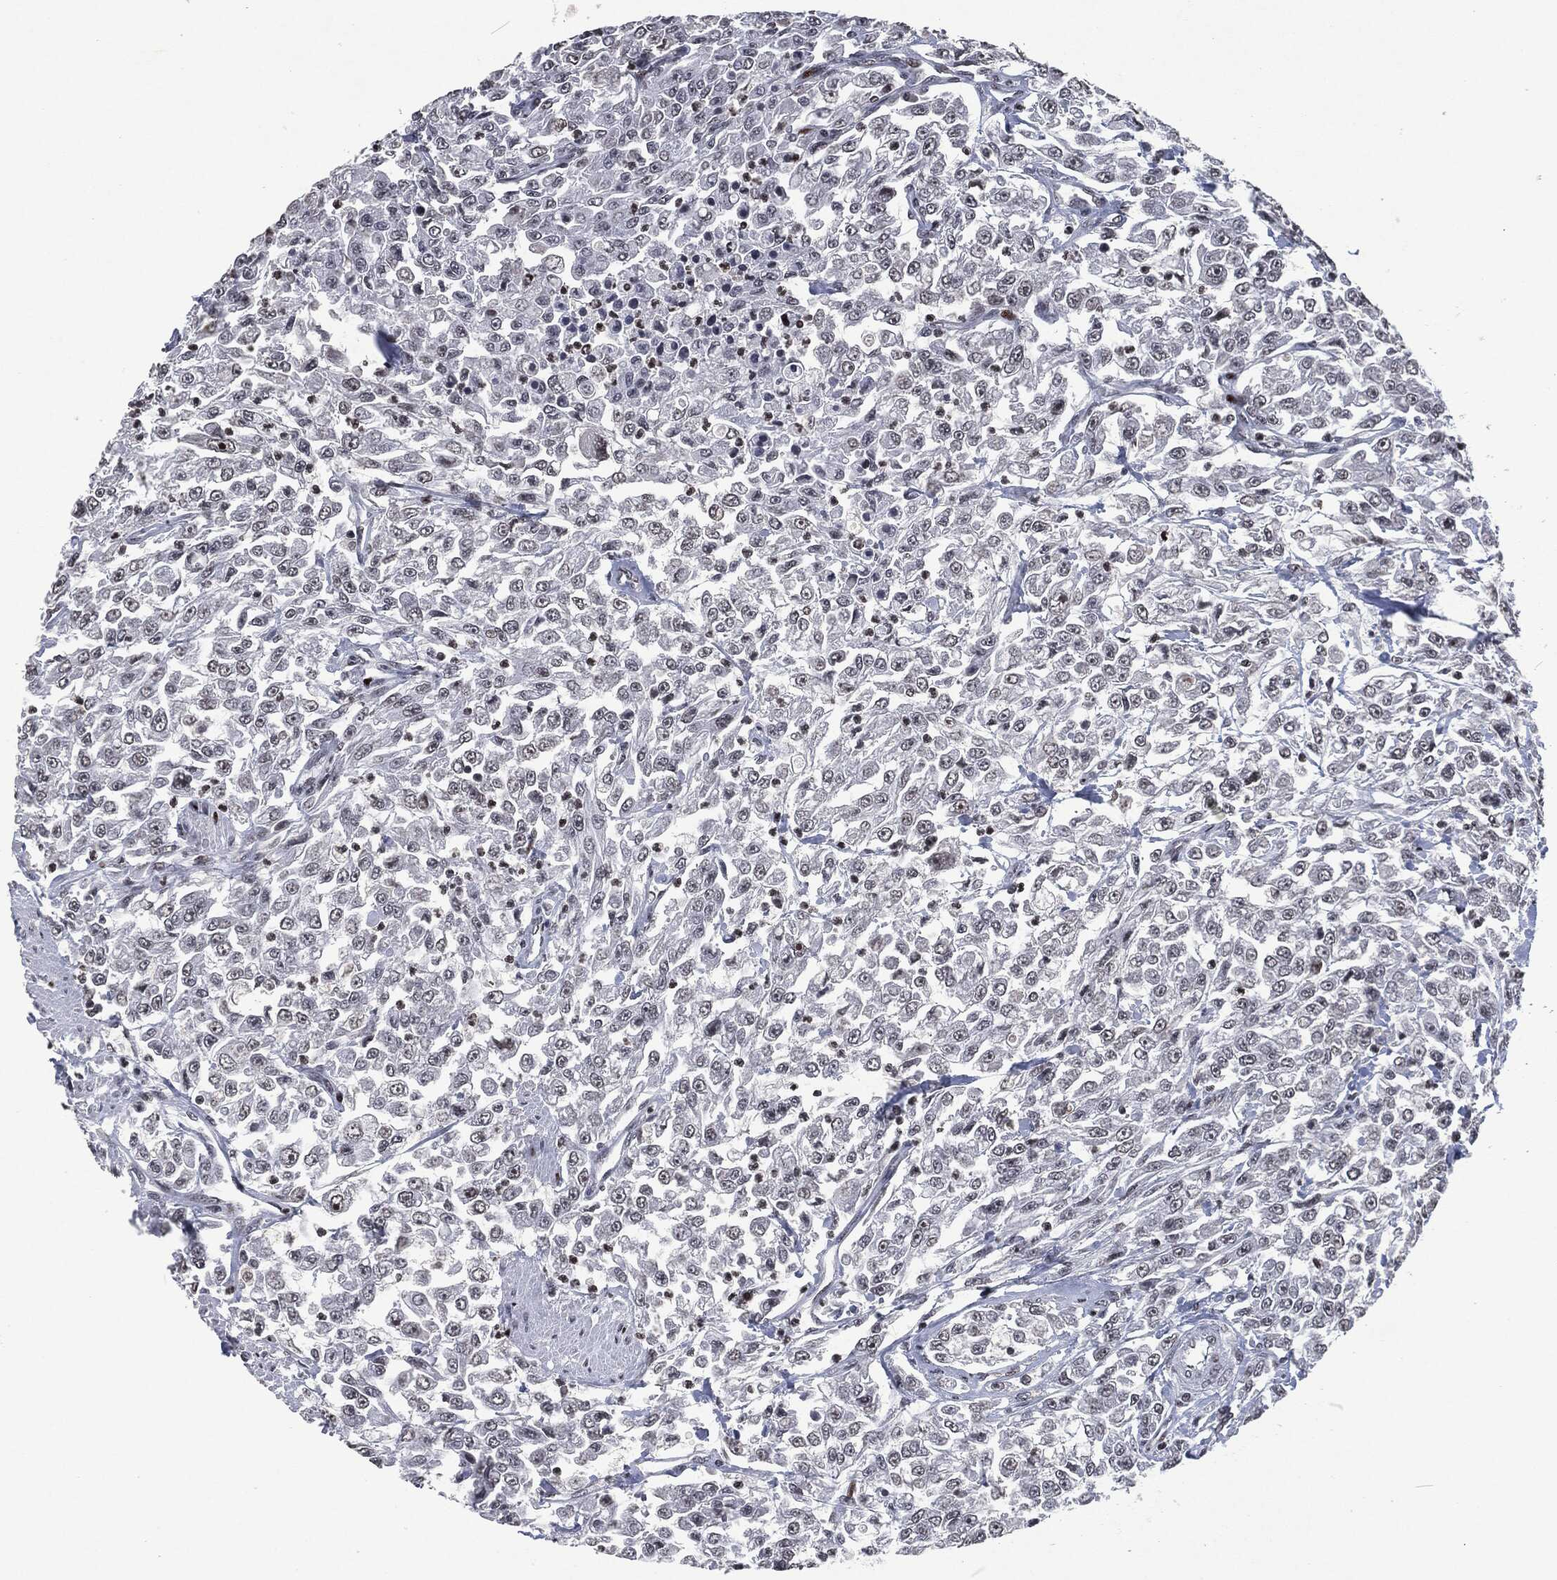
{"staining": {"intensity": "negative", "quantity": "none", "location": "none"}, "tissue": "urothelial cancer", "cell_type": "Tumor cells", "image_type": "cancer", "snomed": [{"axis": "morphology", "description": "Urothelial carcinoma, High grade"}, {"axis": "topography", "description": "Urinary bladder"}], "caption": "High power microscopy image of an IHC histopathology image of high-grade urothelial carcinoma, revealing no significant positivity in tumor cells.", "gene": "EGFR", "patient": {"sex": "male", "age": 46}}